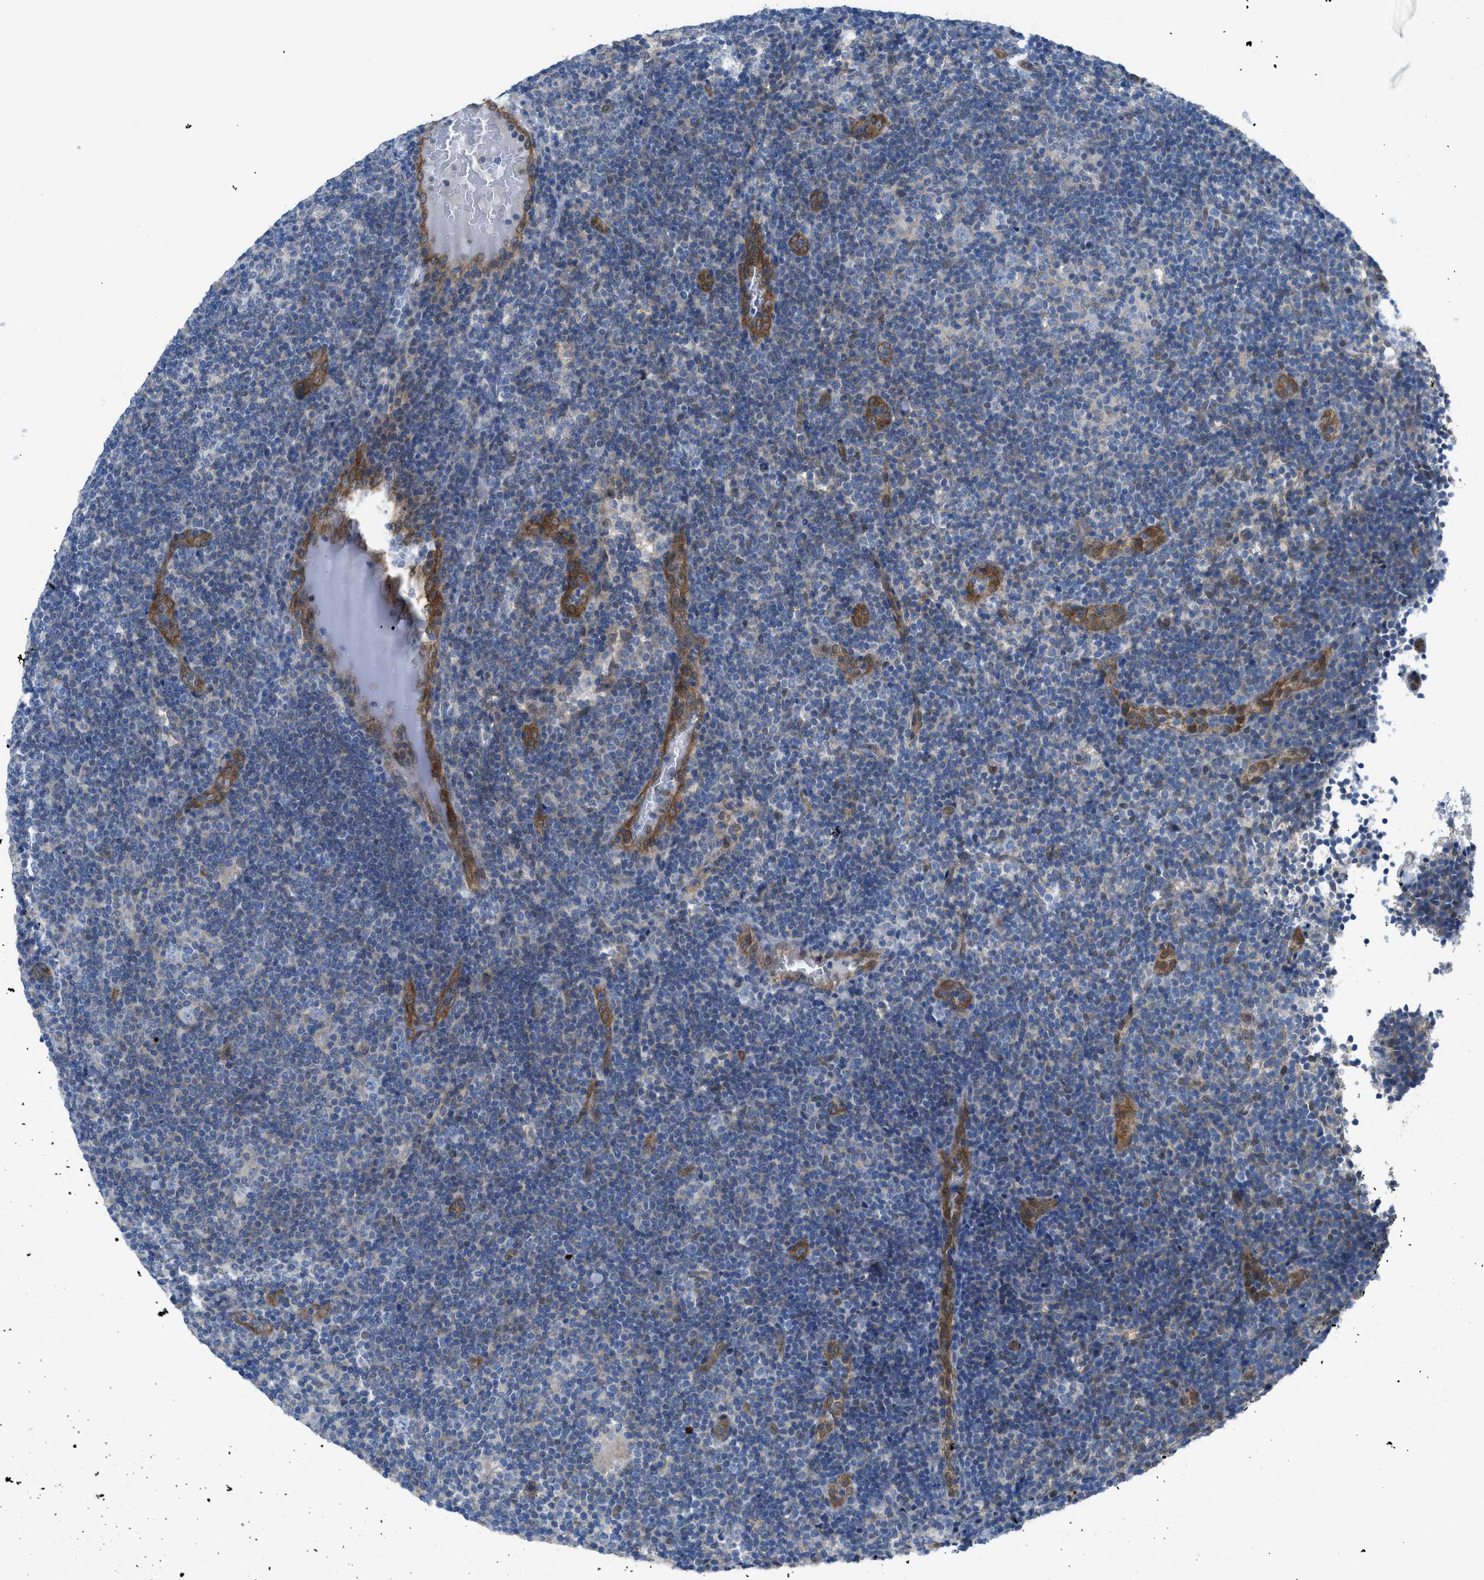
{"staining": {"intensity": "negative", "quantity": "none", "location": "none"}, "tissue": "lymphoma", "cell_type": "Tumor cells", "image_type": "cancer", "snomed": [{"axis": "morphology", "description": "Hodgkin's disease, NOS"}, {"axis": "topography", "description": "Lymph node"}], "caption": "A histopathology image of lymphoma stained for a protein displays no brown staining in tumor cells.", "gene": "PRKN", "patient": {"sex": "female", "age": 57}}